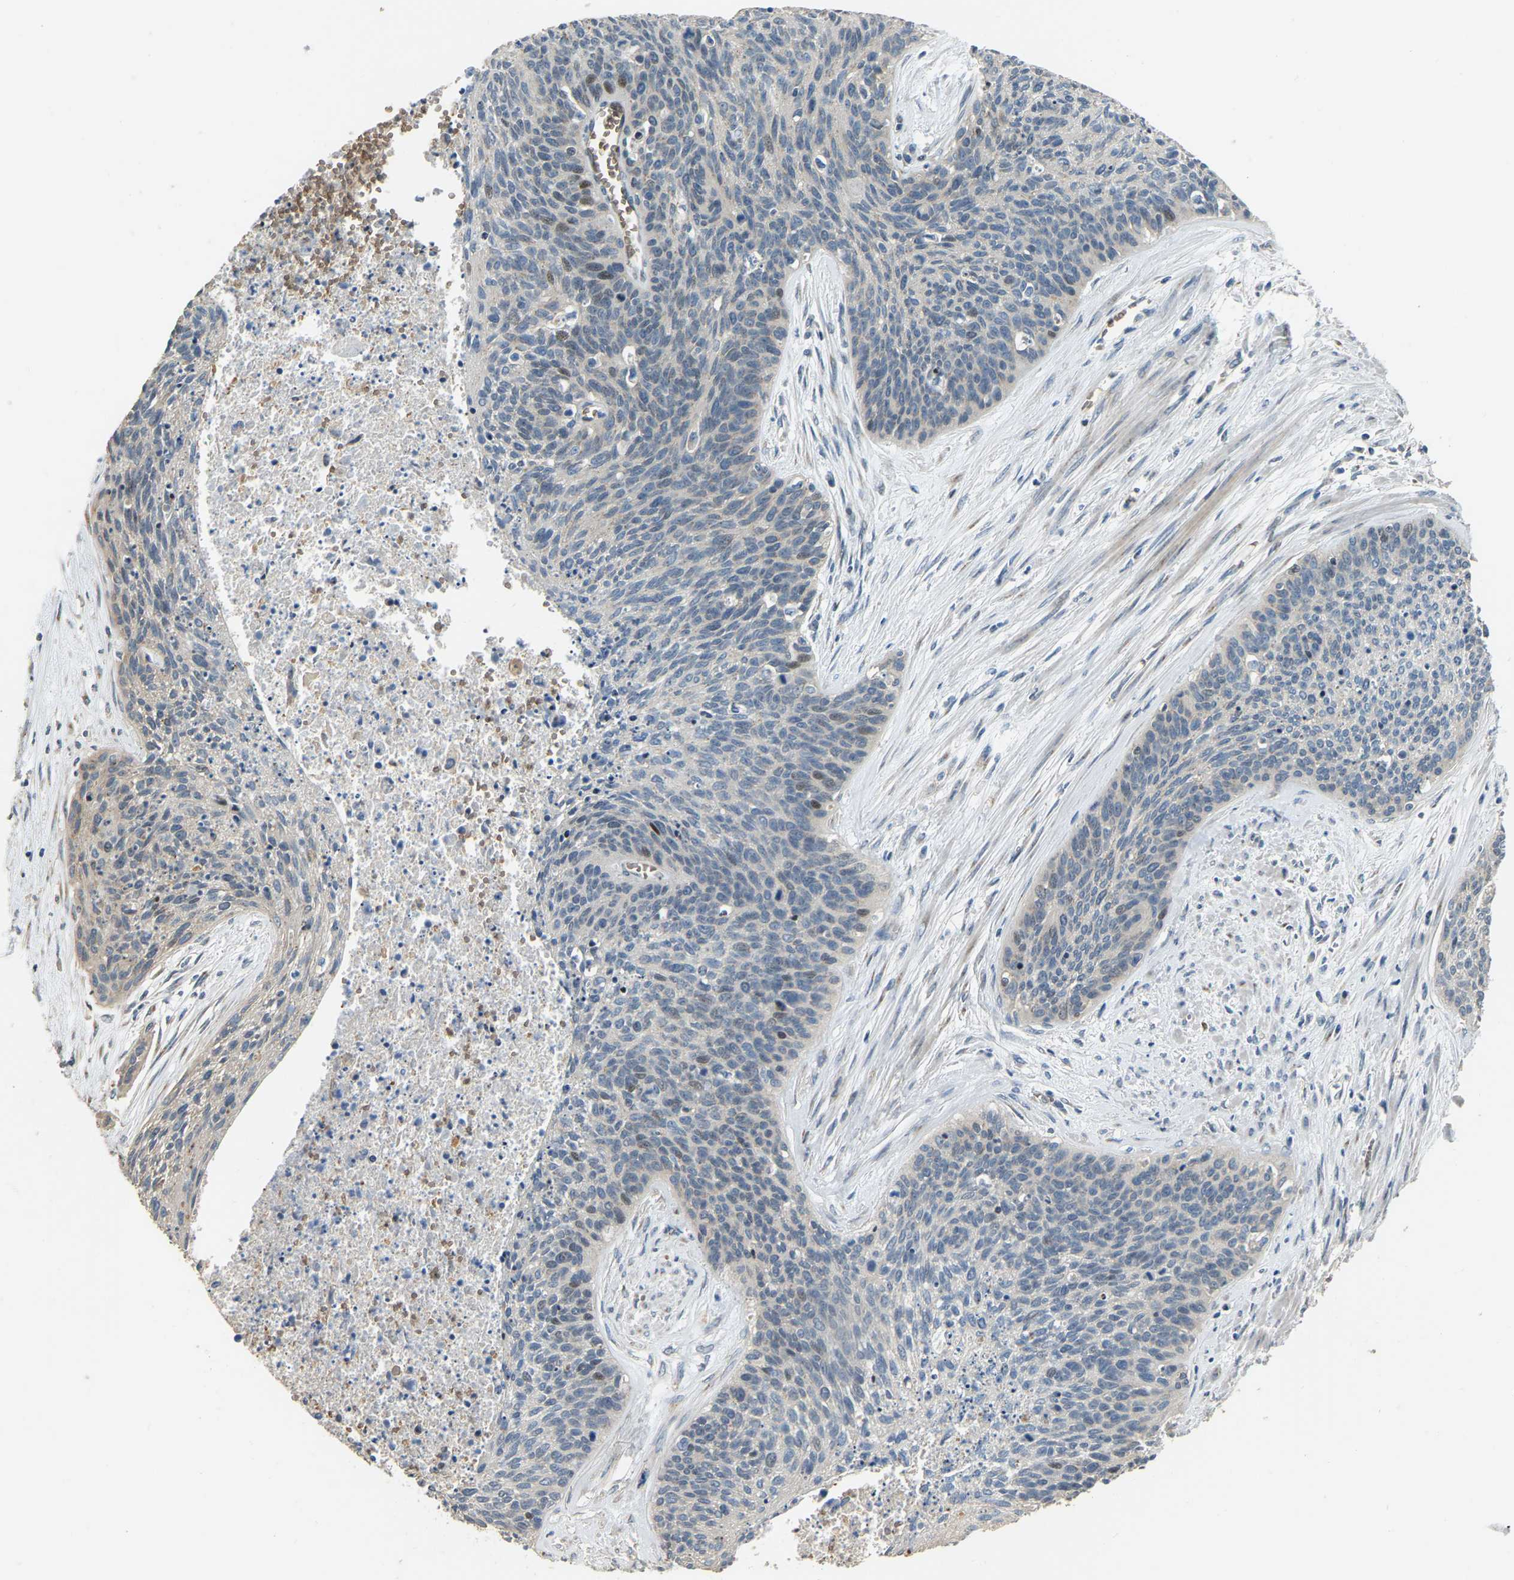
{"staining": {"intensity": "weak", "quantity": "<25%", "location": "nuclear"}, "tissue": "cervical cancer", "cell_type": "Tumor cells", "image_type": "cancer", "snomed": [{"axis": "morphology", "description": "Squamous cell carcinoma, NOS"}, {"axis": "topography", "description": "Cervix"}], "caption": "This is a histopathology image of immunohistochemistry staining of cervical squamous cell carcinoma, which shows no expression in tumor cells. (DAB IHC visualized using brightfield microscopy, high magnification).", "gene": "CFAP298", "patient": {"sex": "female", "age": 55}}